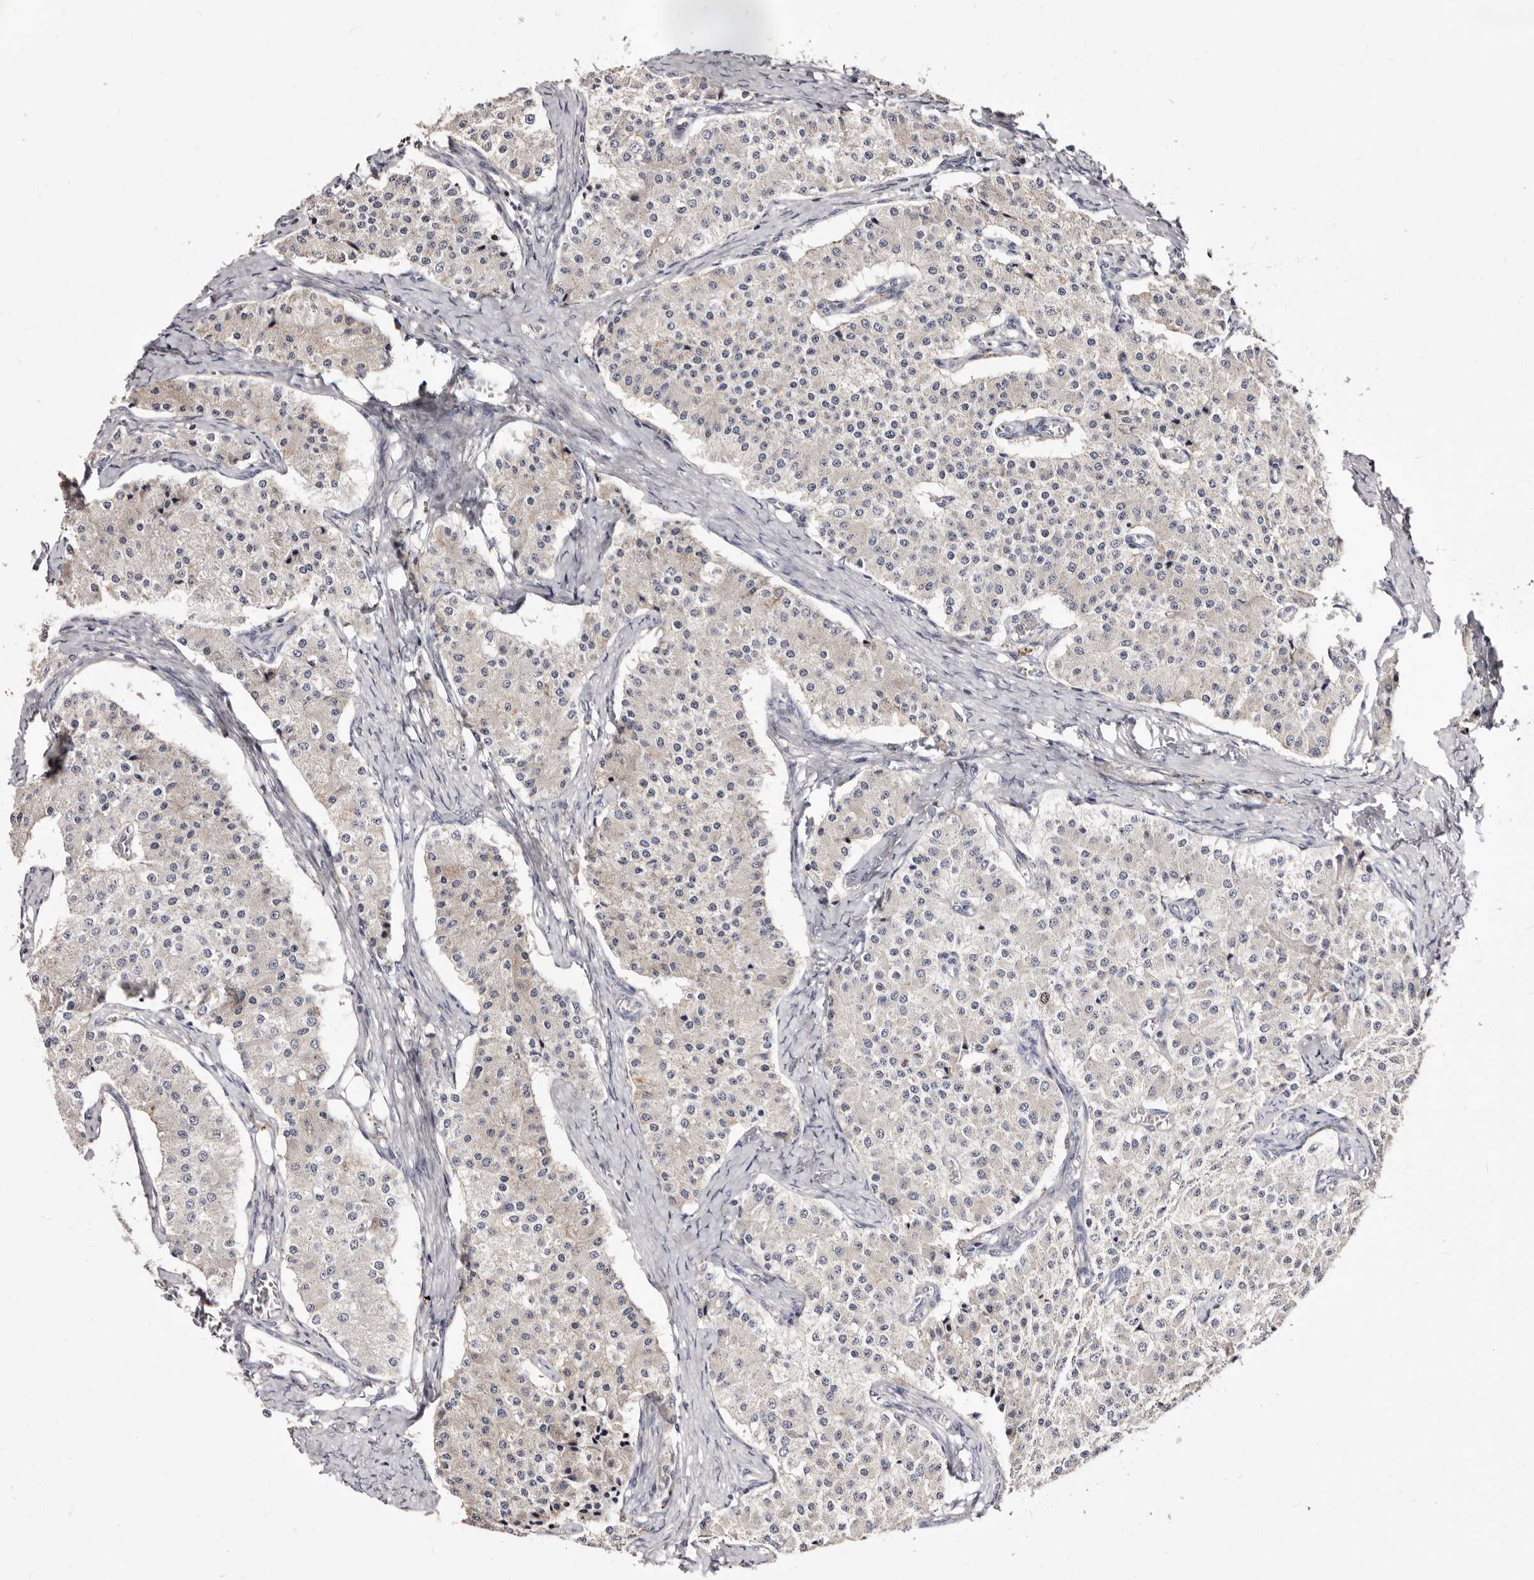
{"staining": {"intensity": "negative", "quantity": "none", "location": "none"}, "tissue": "carcinoid", "cell_type": "Tumor cells", "image_type": "cancer", "snomed": [{"axis": "morphology", "description": "Carcinoid, malignant, NOS"}, {"axis": "topography", "description": "Colon"}], "caption": "Tumor cells show no significant protein expression in malignant carcinoid.", "gene": "CDCA8", "patient": {"sex": "female", "age": 52}}